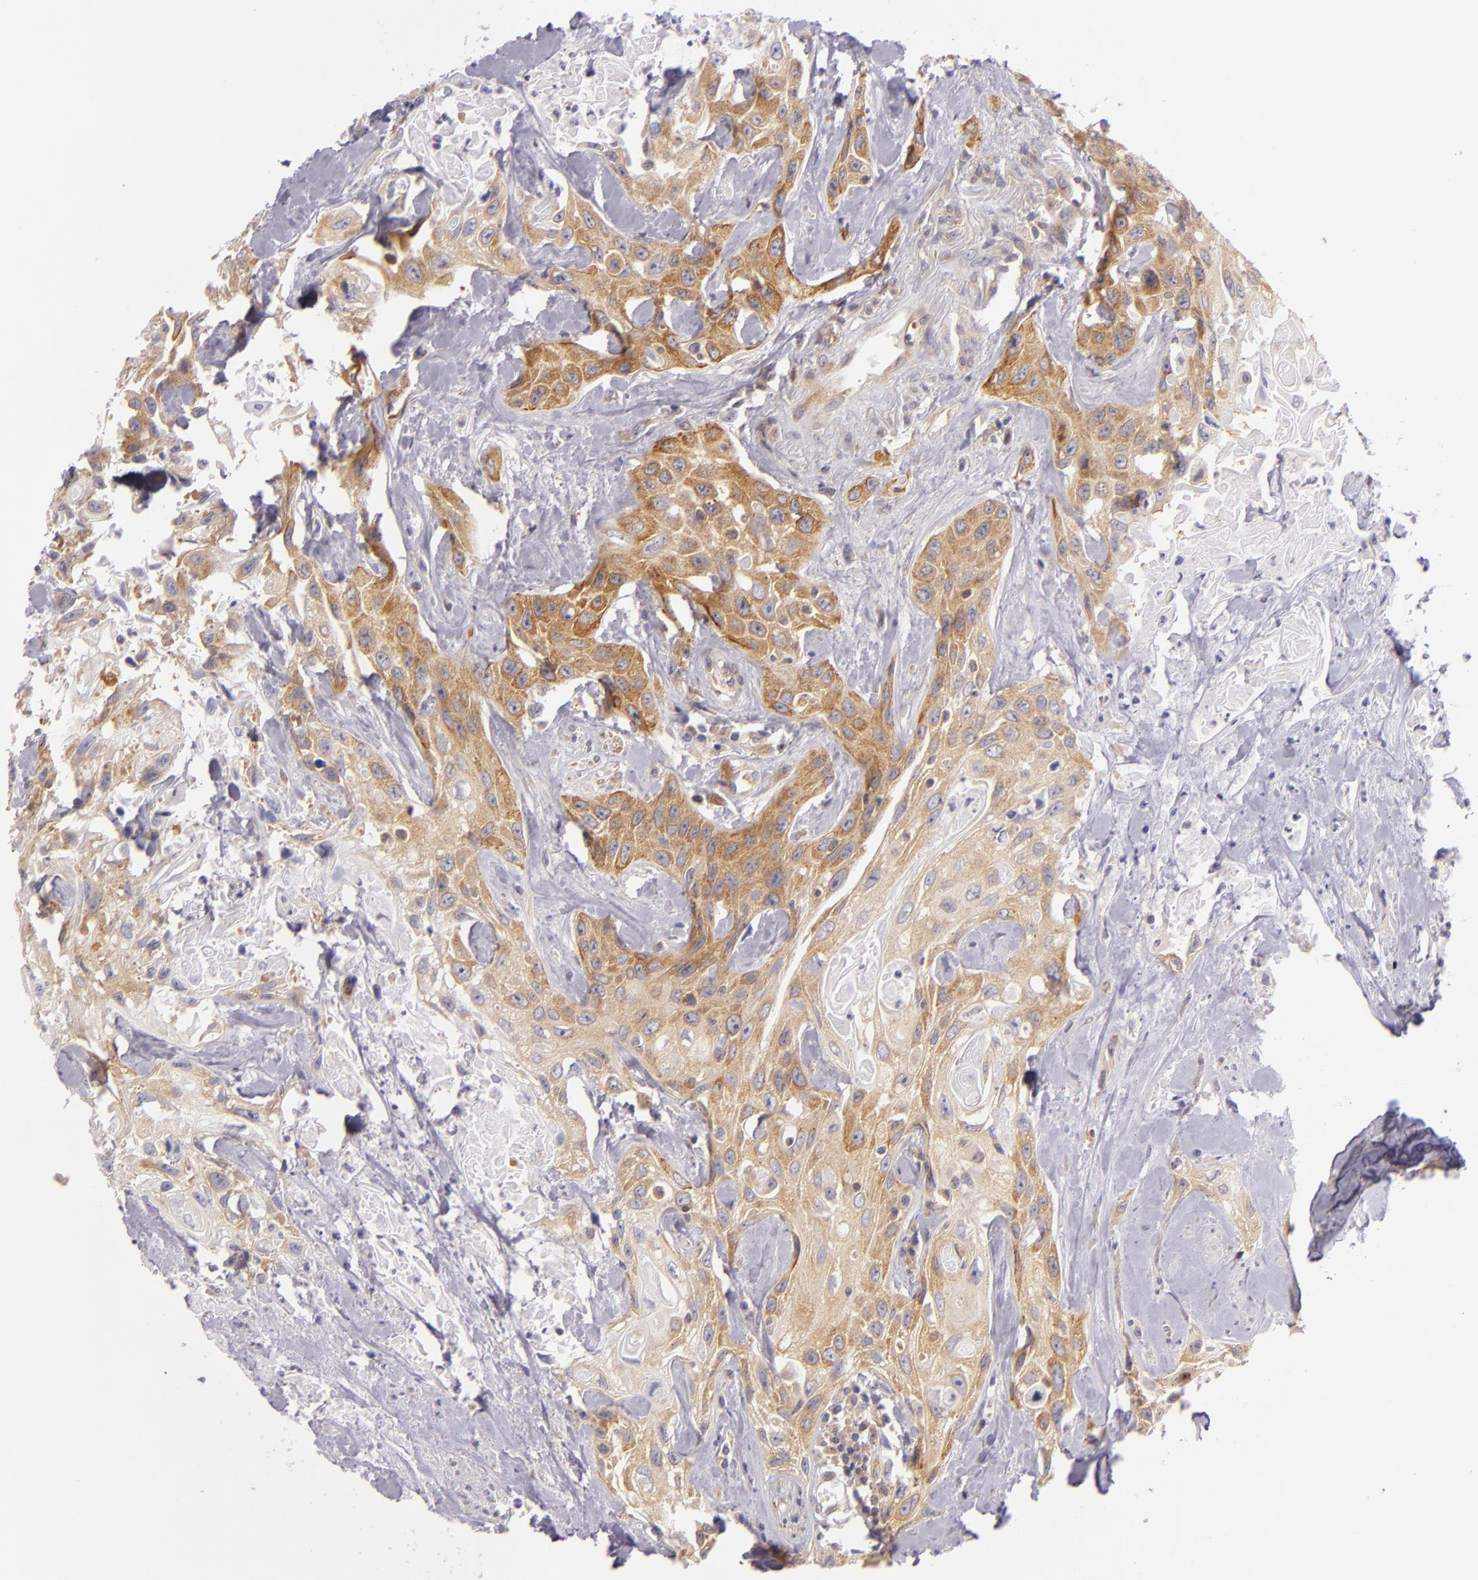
{"staining": {"intensity": "moderate", "quantity": "25%-75%", "location": "cytoplasmic/membranous"}, "tissue": "urothelial cancer", "cell_type": "Tumor cells", "image_type": "cancer", "snomed": [{"axis": "morphology", "description": "Urothelial carcinoma, High grade"}, {"axis": "topography", "description": "Urinary bladder"}], "caption": "High-grade urothelial carcinoma stained for a protein (brown) demonstrates moderate cytoplasmic/membranous positive expression in approximately 25%-75% of tumor cells.", "gene": "UPF3B", "patient": {"sex": "female", "age": 84}}